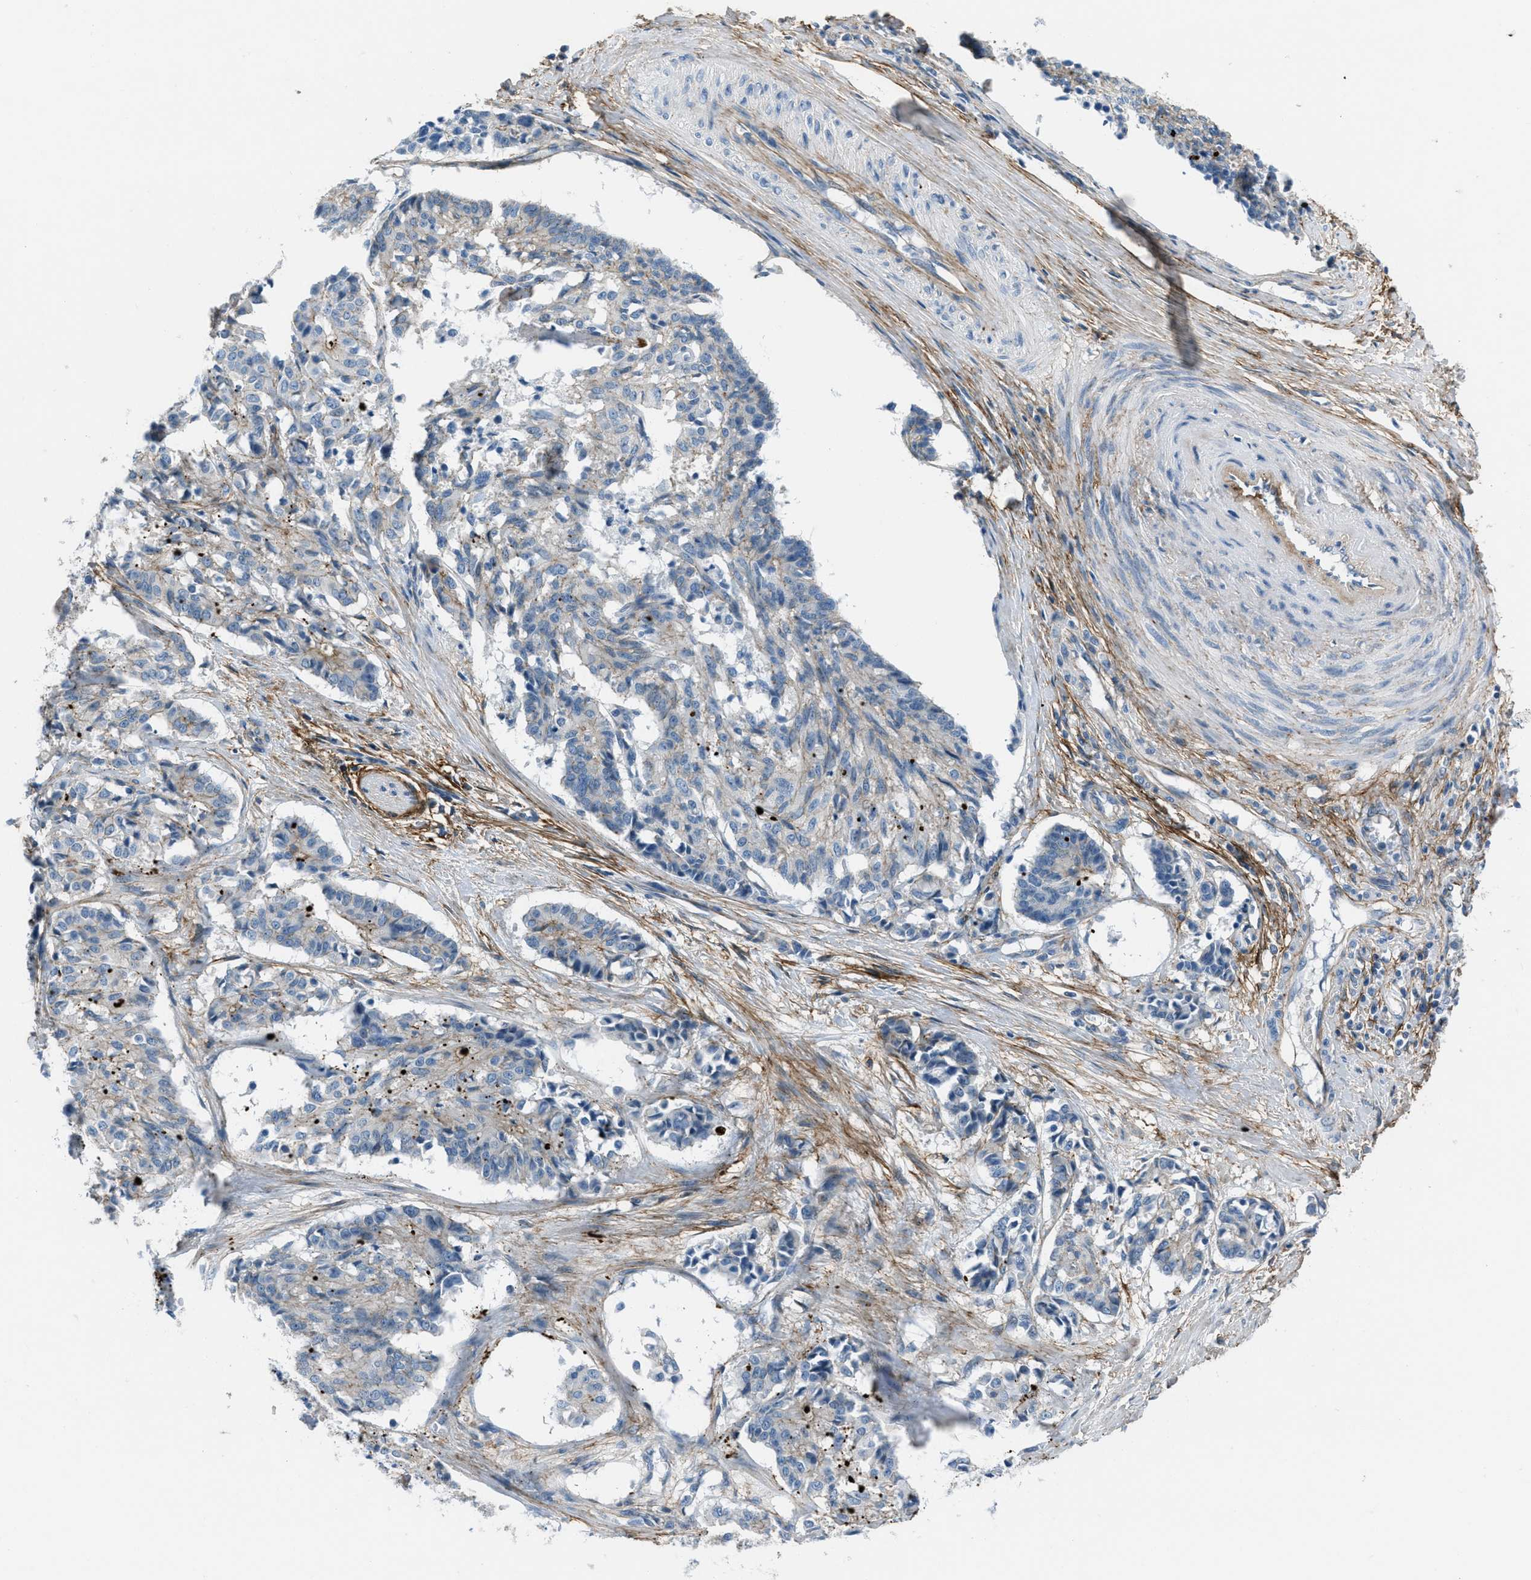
{"staining": {"intensity": "negative", "quantity": "none", "location": "none"}, "tissue": "cervical cancer", "cell_type": "Tumor cells", "image_type": "cancer", "snomed": [{"axis": "morphology", "description": "Squamous cell carcinoma, NOS"}, {"axis": "topography", "description": "Cervix"}], "caption": "An immunohistochemistry (IHC) photomicrograph of cervical squamous cell carcinoma is shown. There is no staining in tumor cells of cervical squamous cell carcinoma.", "gene": "FBN1", "patient": {"sex": "female", "age": 35}}